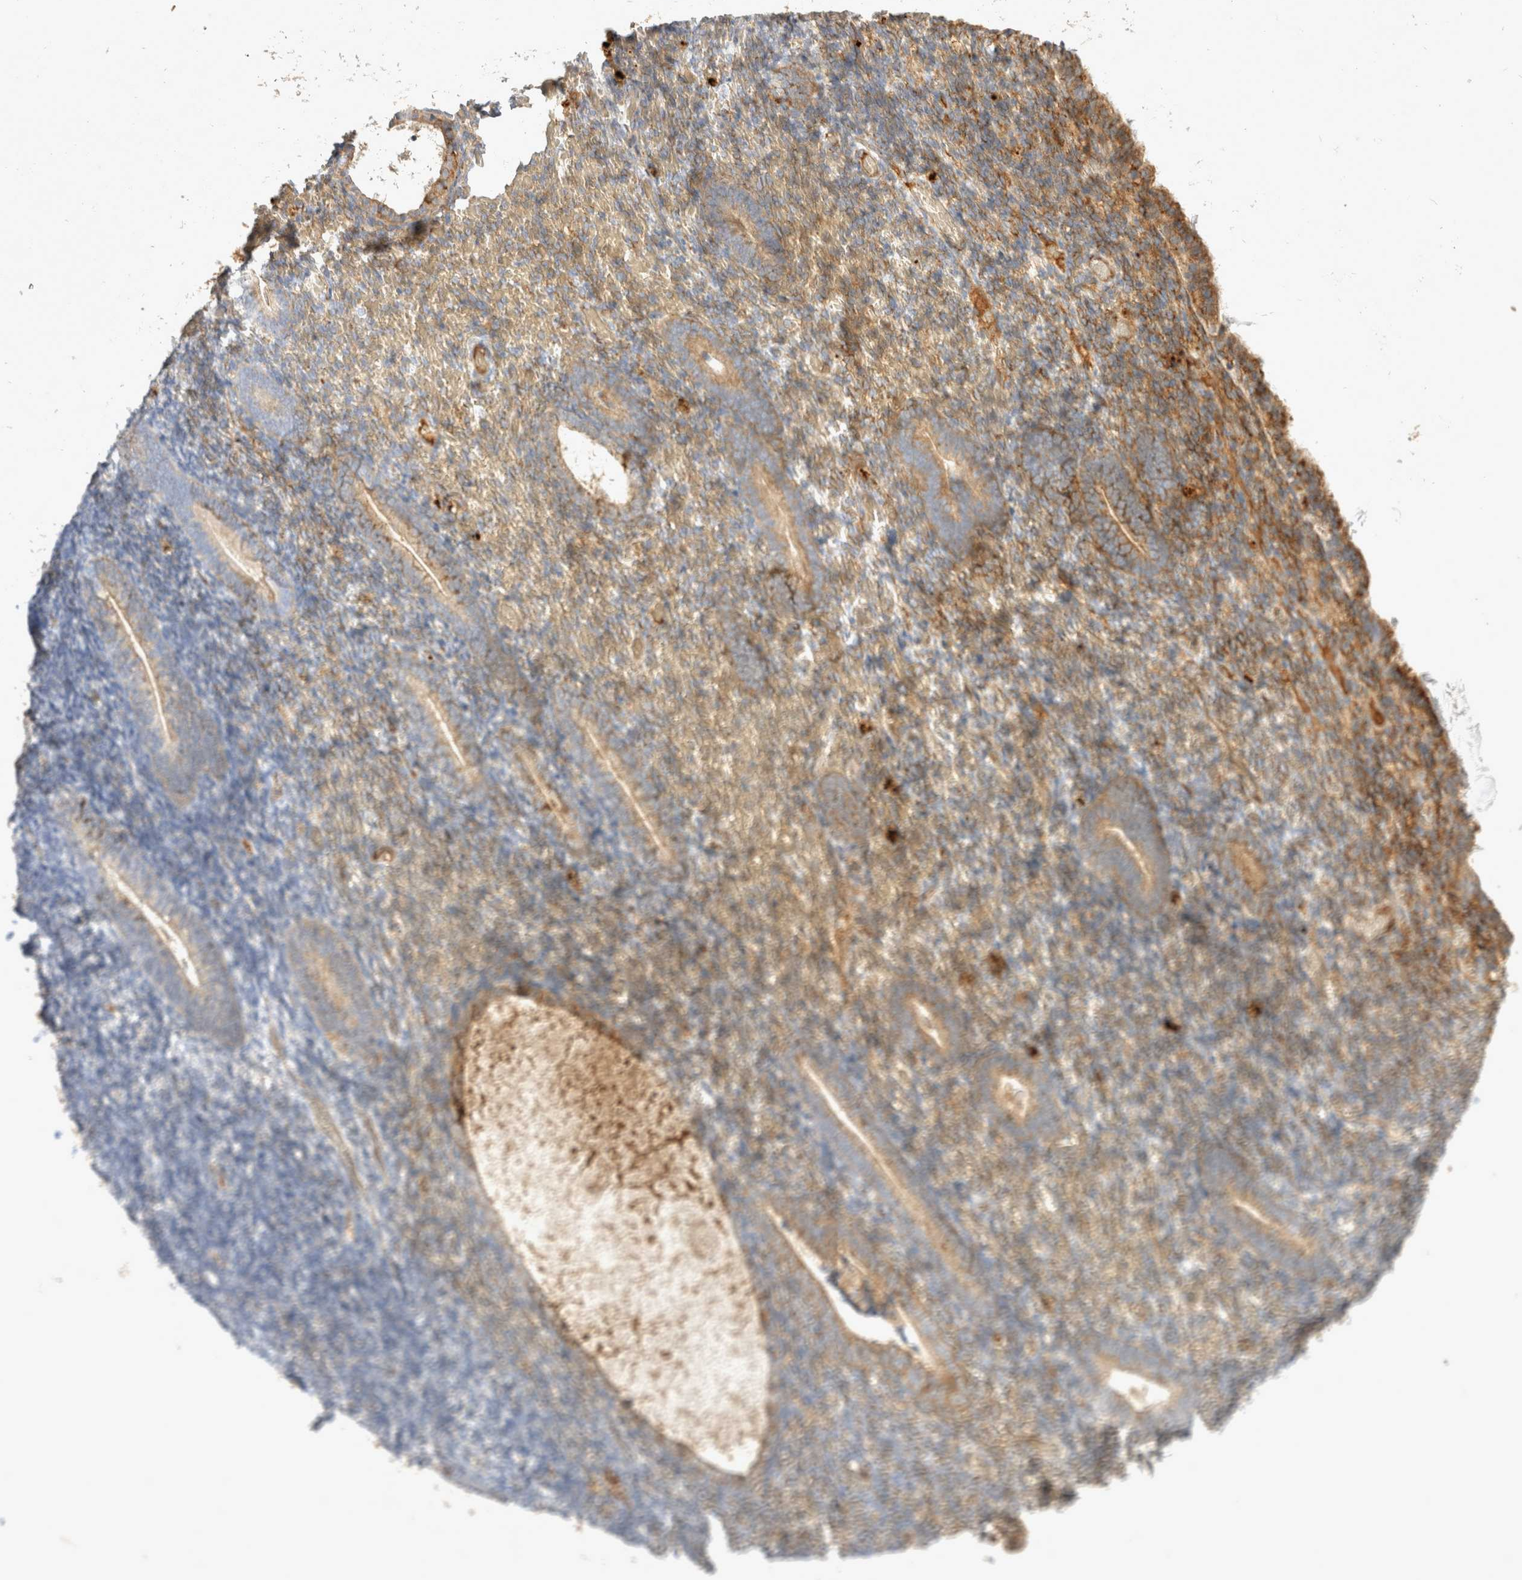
{"staining": {"intensity": "negative", "quantity": "none", "location": "none"}, "tissue": "endometrium", "cell_type": "Cells in endometrial stroma", "image_type": "normal", "snomed": [{"axis": "morphology", "description": "Normal tissue, NOS"}, {"axis": "topography", "description": "Endometrium"}], "caption": "DAB immunohistochemical staining of benign human endometrium shows no significant positivity in cells in endometrial stroma. (DAB (3,3'-diaminobenzidine) immunohistochemistry with hematoxylin counter stain).", "gene": "EIF4G3", "patient": {"sex": "female", "age": 51}}